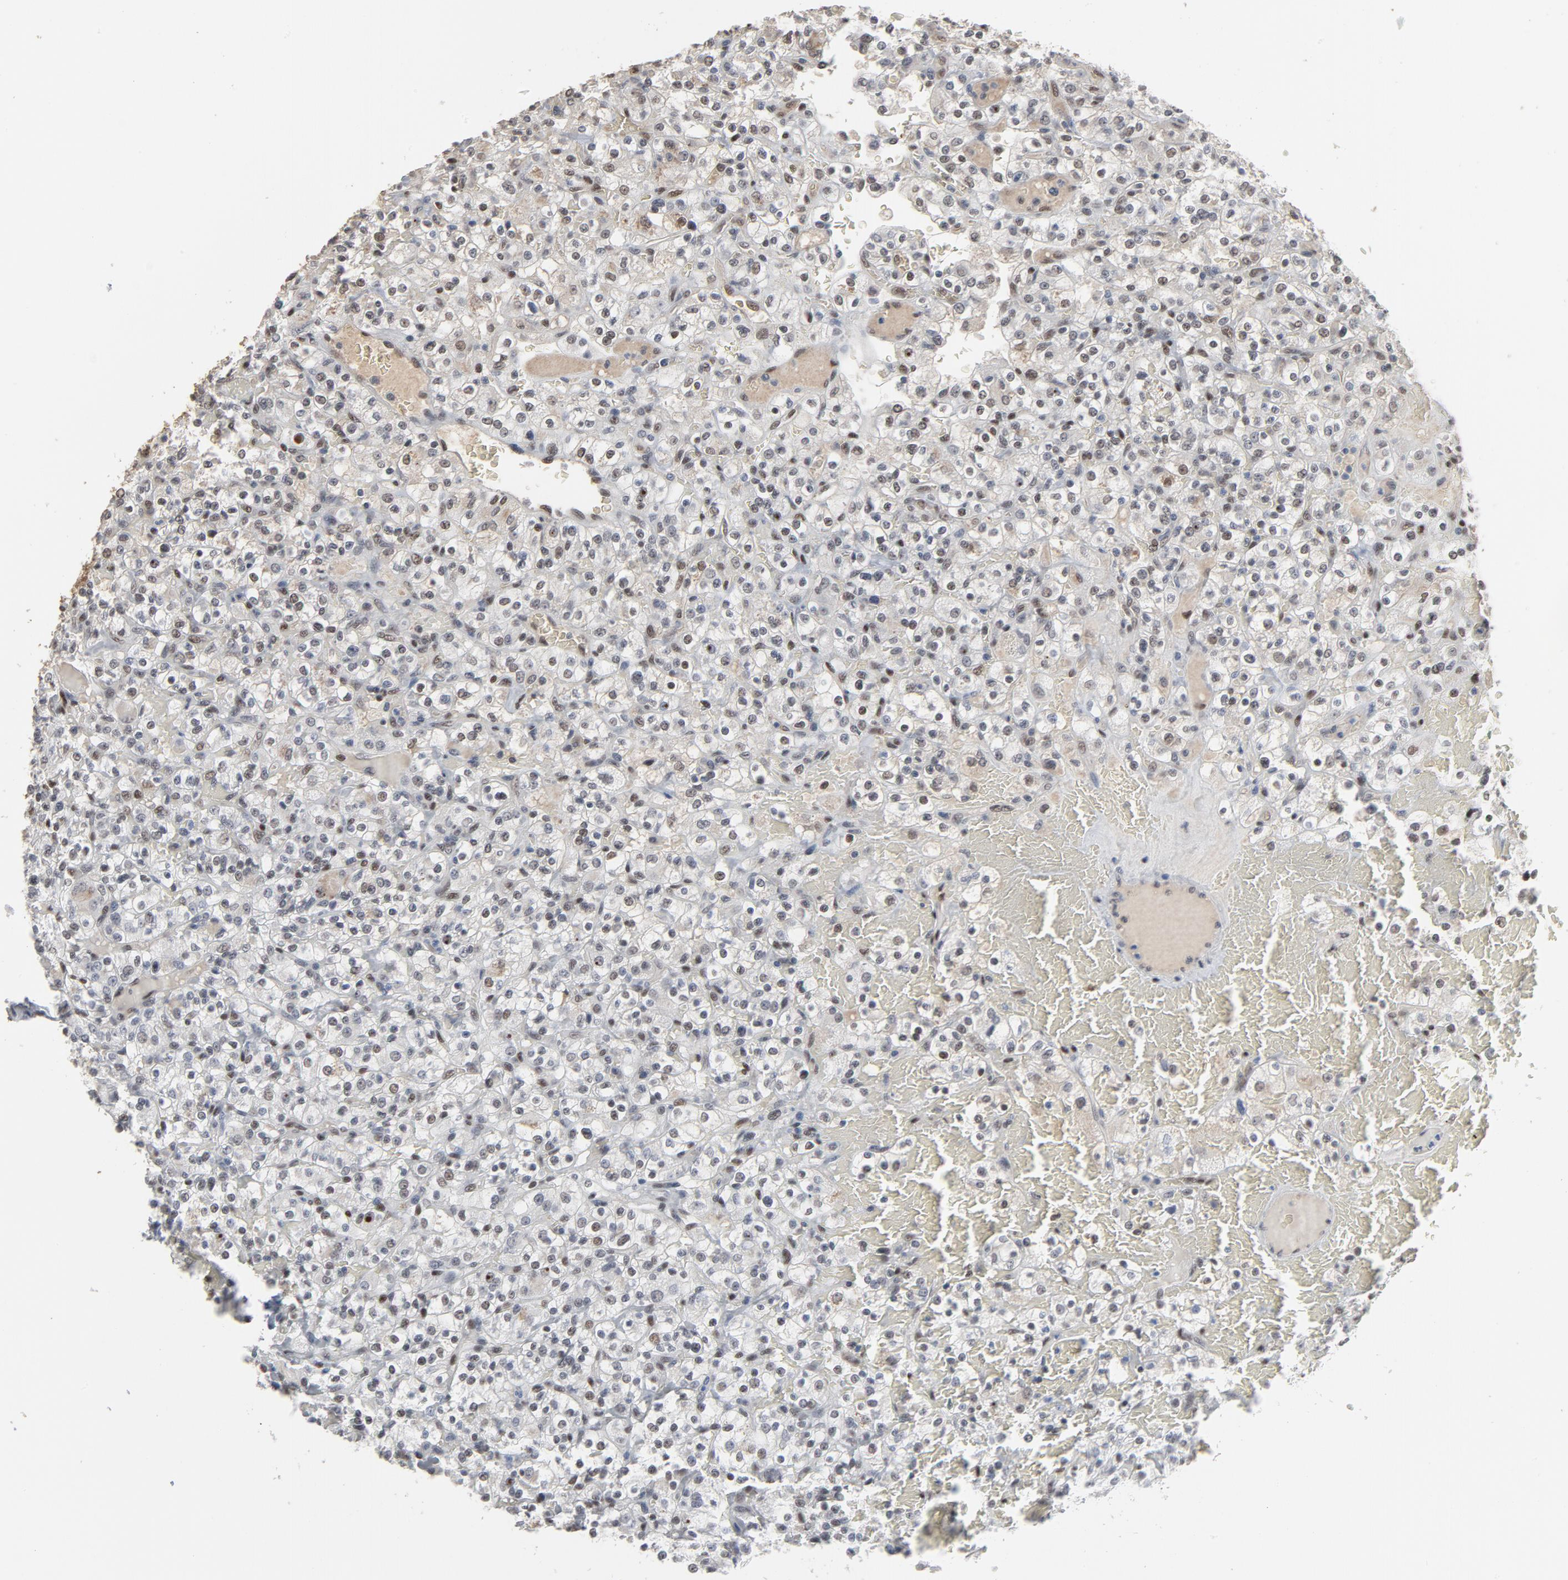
{"staining": {"intensity": "negative", "quantity": "none", "location": "none"}, "tissue": "renal cancer", "cell_type": "Tumor cells", "image_type": "cancer", "snomed": [{"axis": "morphology", "description": "Normal tissue, NOS"}, {"axis": "morphology", "description": "Adenocarcinoma, NOS"}, {"axis": "topography", "description": "Kidney"}], "caption": "This is an immunohistochemistry (IHC) micrograph of human adenocarcinoma (renal). There is no expression in tumor cells.", "gene": "ATF7", "patient": {"sex": "female", "age": 72}}